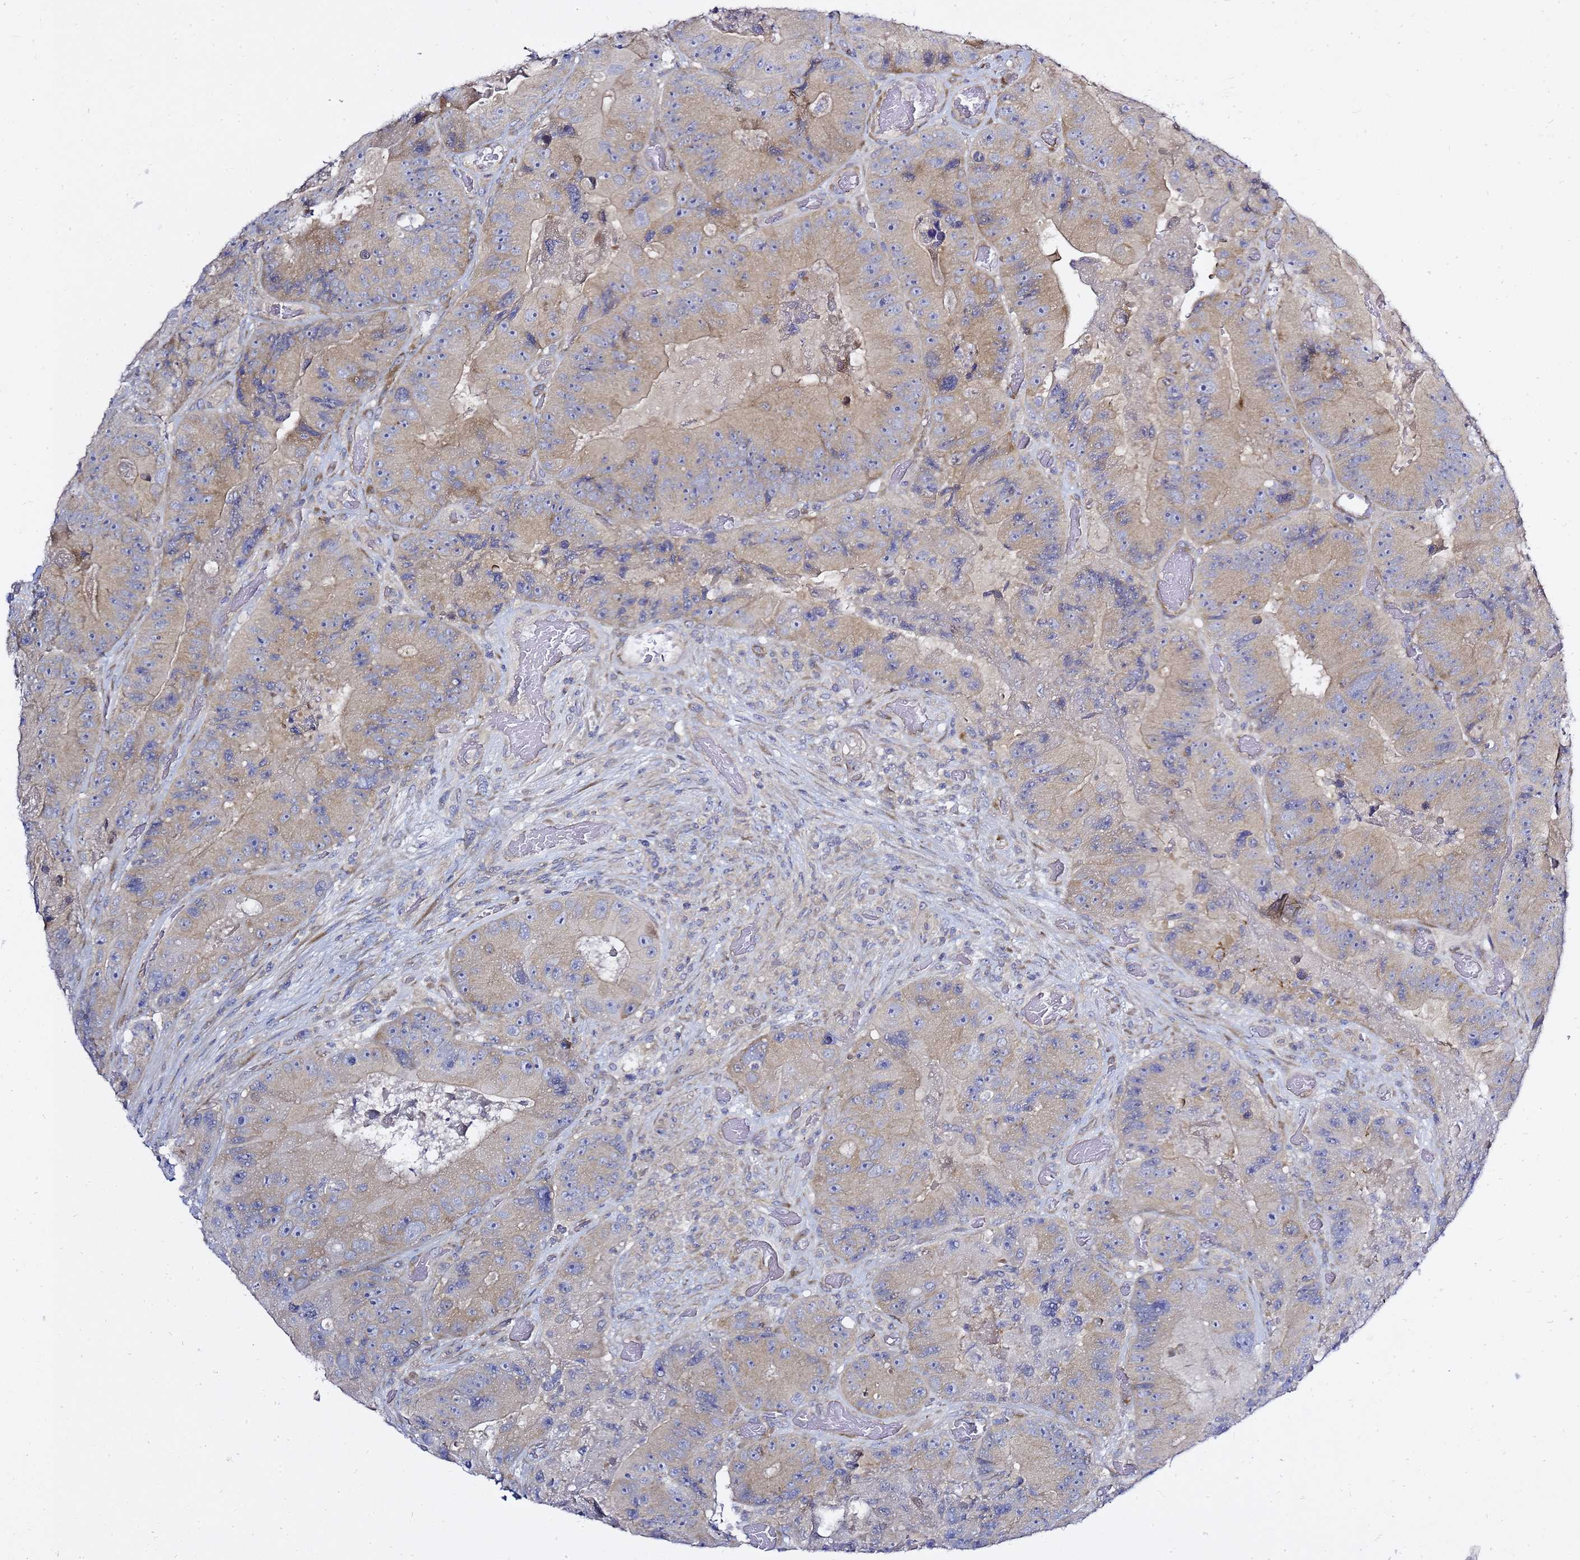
{"staining": {"intensity": "weak", "quantity": "25%-75%", "location": "cytoplasmic/membranous"}, "tissue": "colorectal cancer", "cell_type": "Tumor cells", "image_type": "cancer", "snomed": [{"axis": "morphology", "description": "Adenocarcinoma, NOS"}, {"axis": "topography", "description": "Colon"}], "caption": "IHC of colorectal adenocarcinoma reveals low levels of weak cytoplasmic/membranous positivity in approximately 25%-75% of tumor cells.", "gene": "MON1B", "patient": {"sex": "female", "age": 86}}